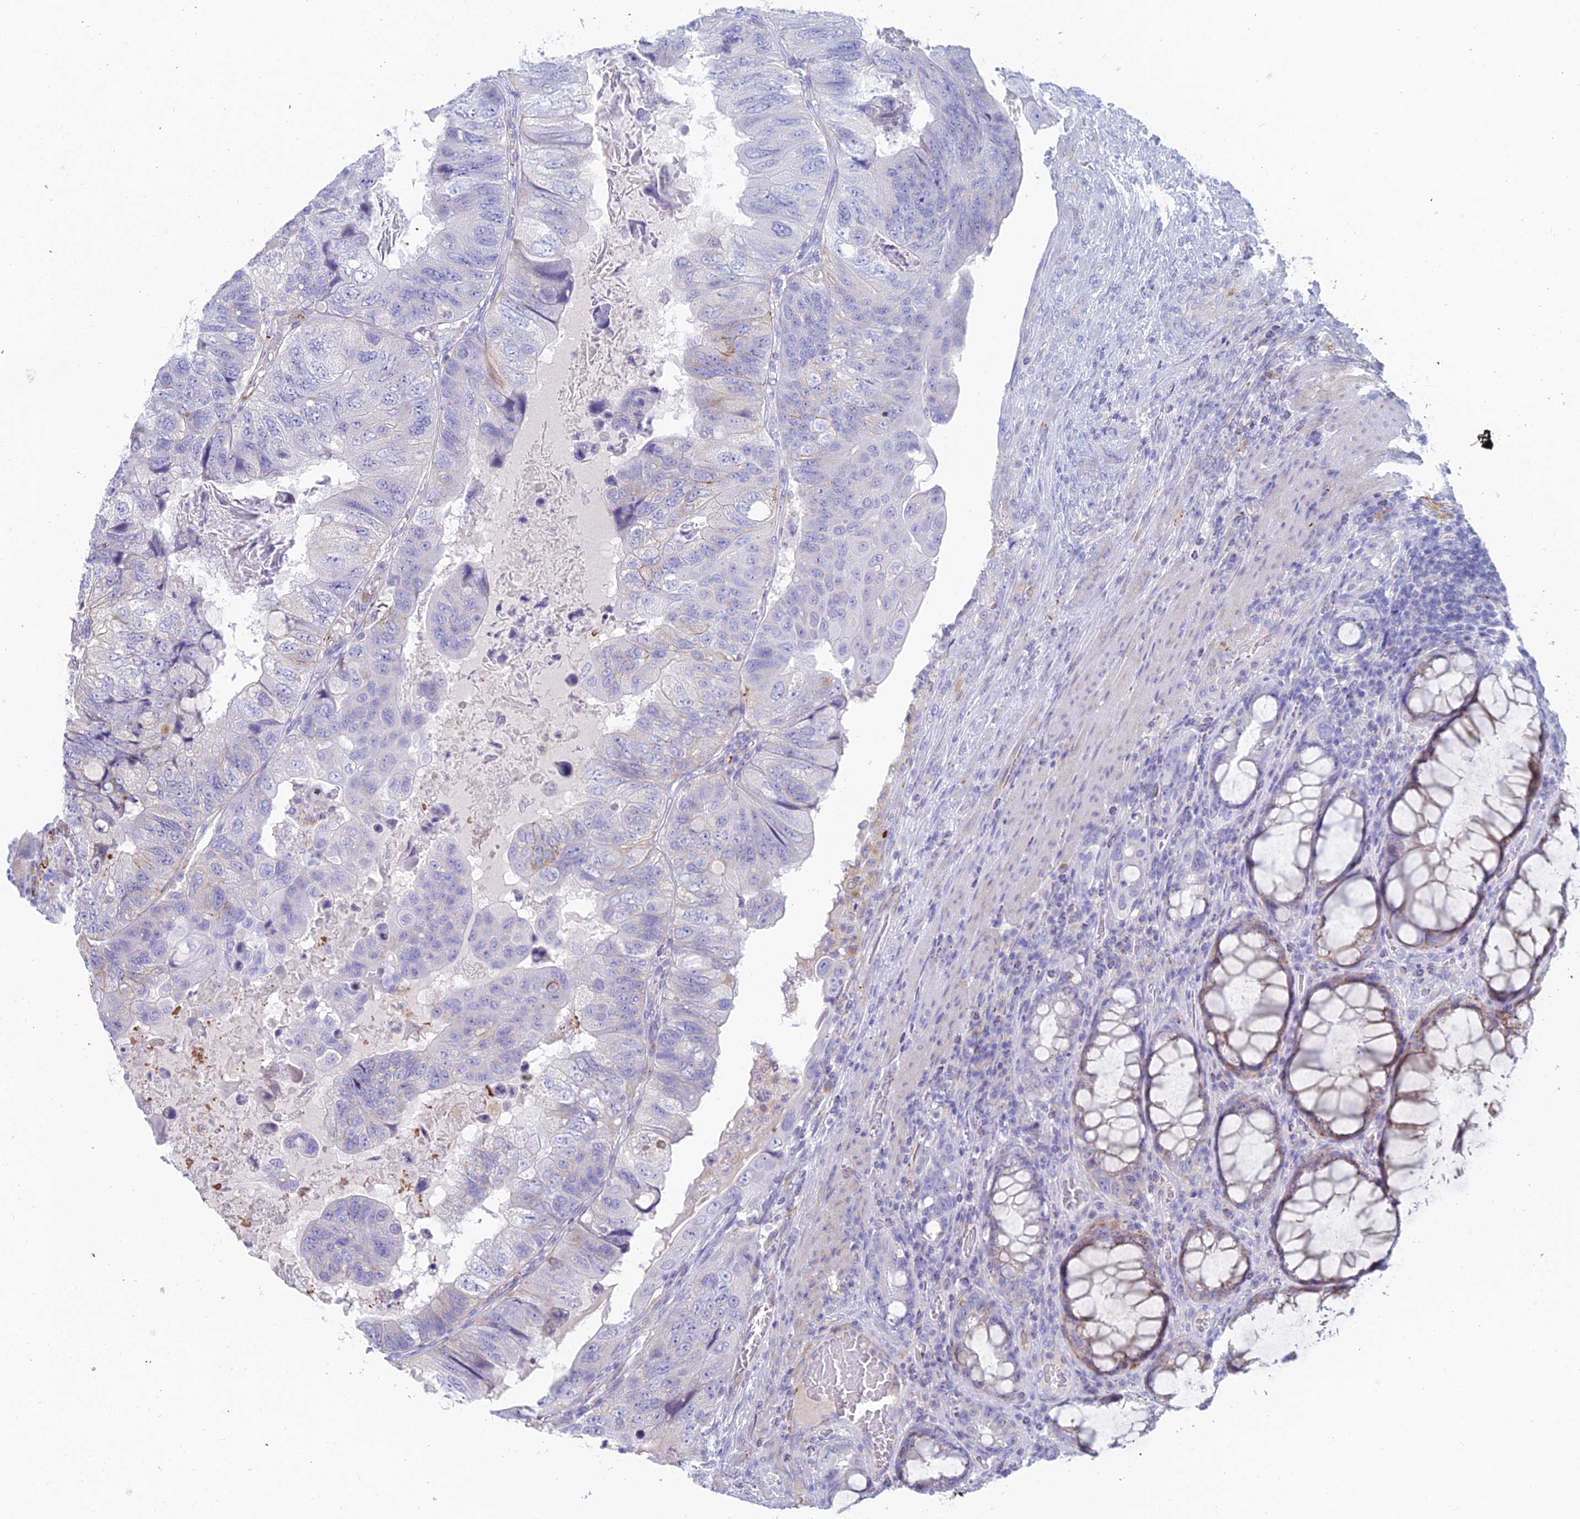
{"staining": {"intensity": "negative", "quantity": "none", "location": "none"}, "tissue": "colorectal cancer", "cell_type": "Tumor cells", "image_type": "cancer", "snomed": [{"axis": "morphology", "description": "Adenocarcinoma, NOS"}, {"axis": "topography", "description": "Rectum"}], "caption": "An image of colorectal cancer stained for a protein displays no brown staining in tumor cells. Nuclei are stained in blue.", "gene": "FERD3L", "patient": {"sex": "male", "age": 63}}